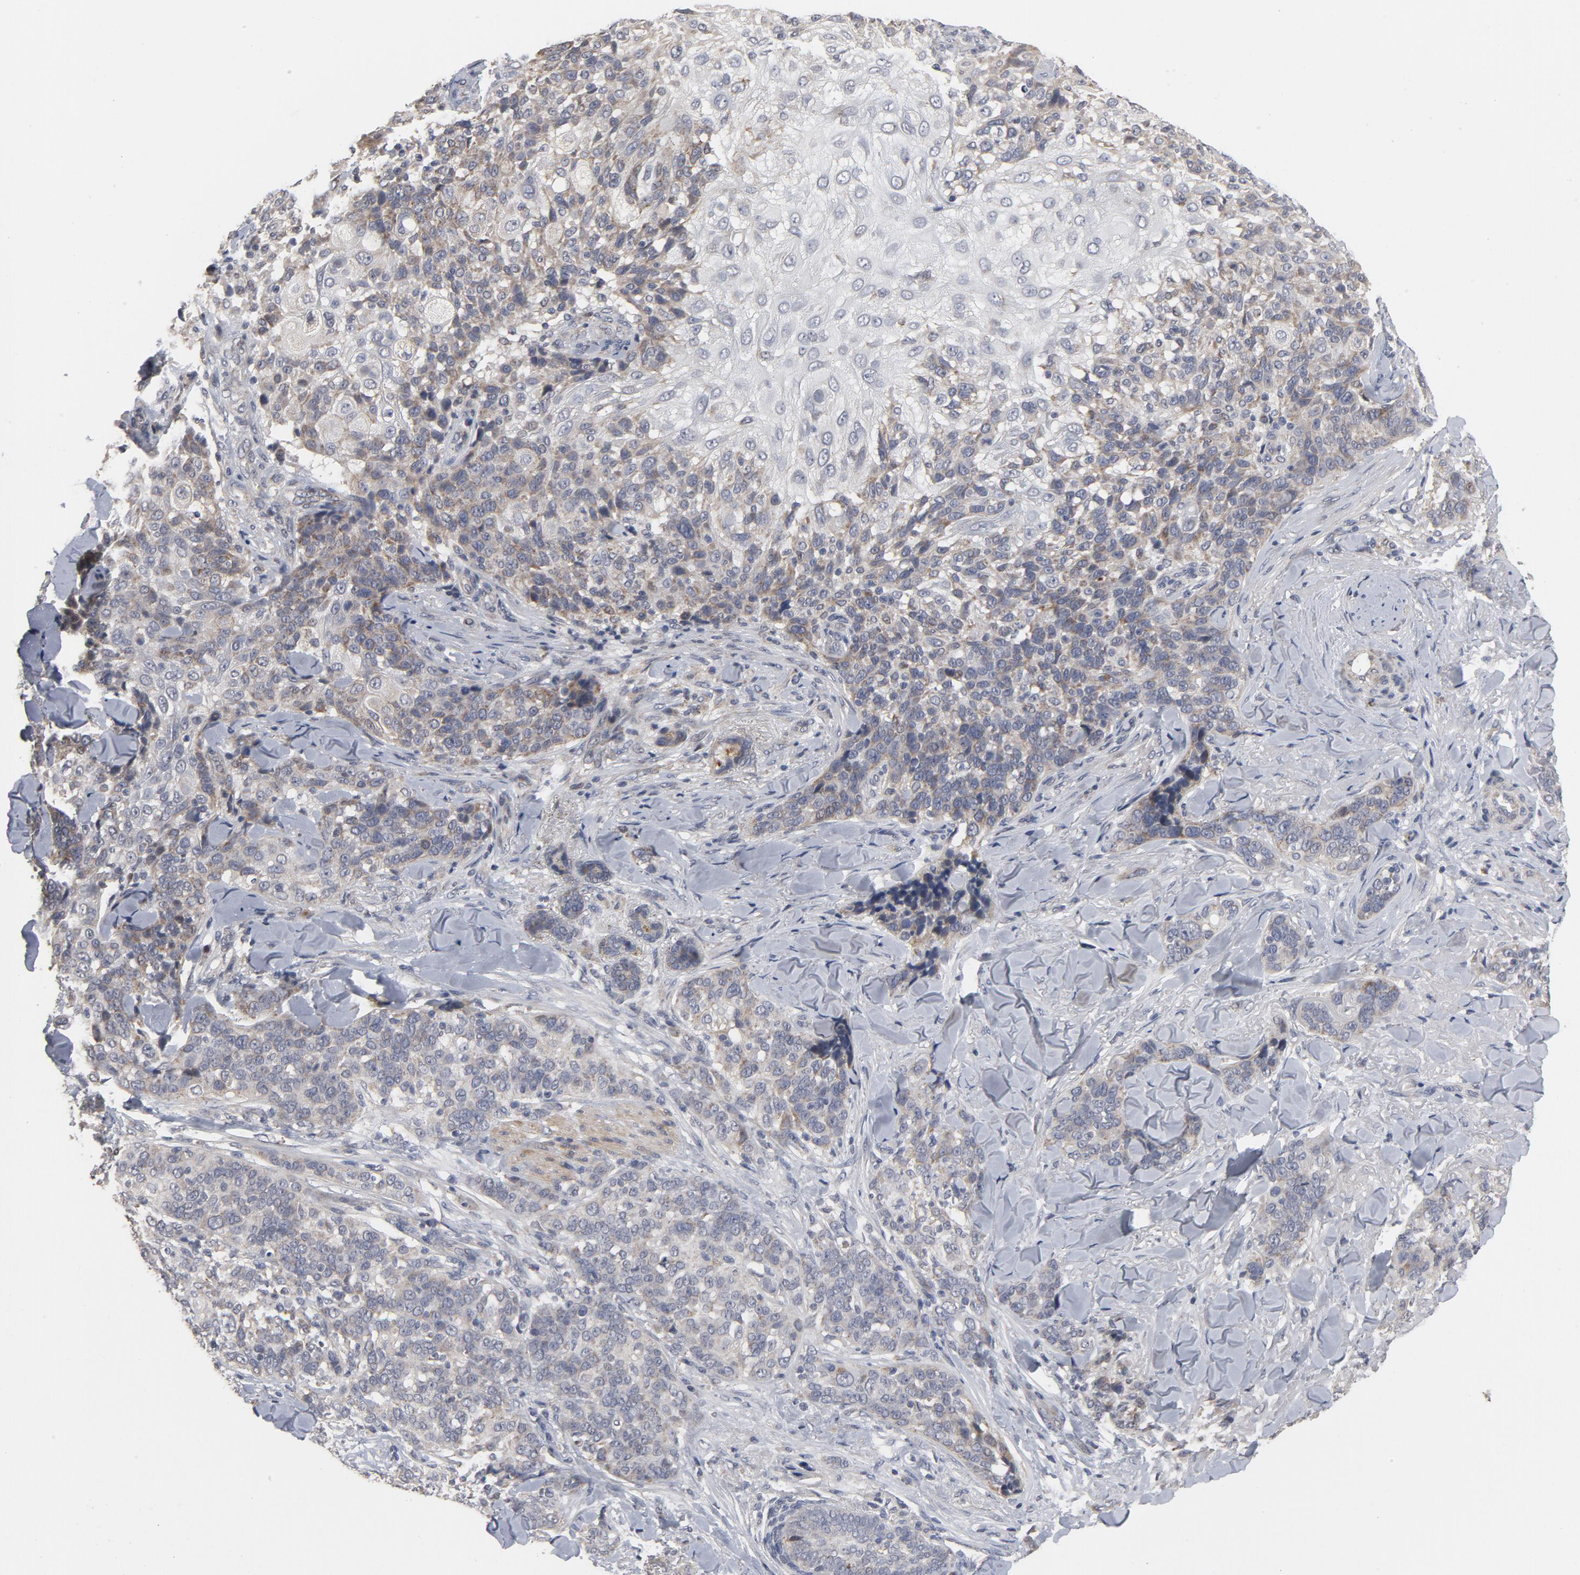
{"staining": {"intensity": "weak", "quantity": "25%-75%", "location": "cytoplasmic/membranous"}, "tissue": "skin cancer", "cell_type": "Tumor cells", "image_type": "cancer", "snomed": [{"axis": "morphology", "description": "Normal tissue, NOS"}, {"axis": "morphology", "description": "Squamous cell carcinoma, NOS"}, {"axis": "topography", "description": "Skin"}], "caption": "A photomicrograph of skin cancer stained for a protein reveals weak cytoplasmic/membranous brown staining in tumor cells.", "gene": "PPP1R1B", "patient": {"sex": "female", "age": 83}}